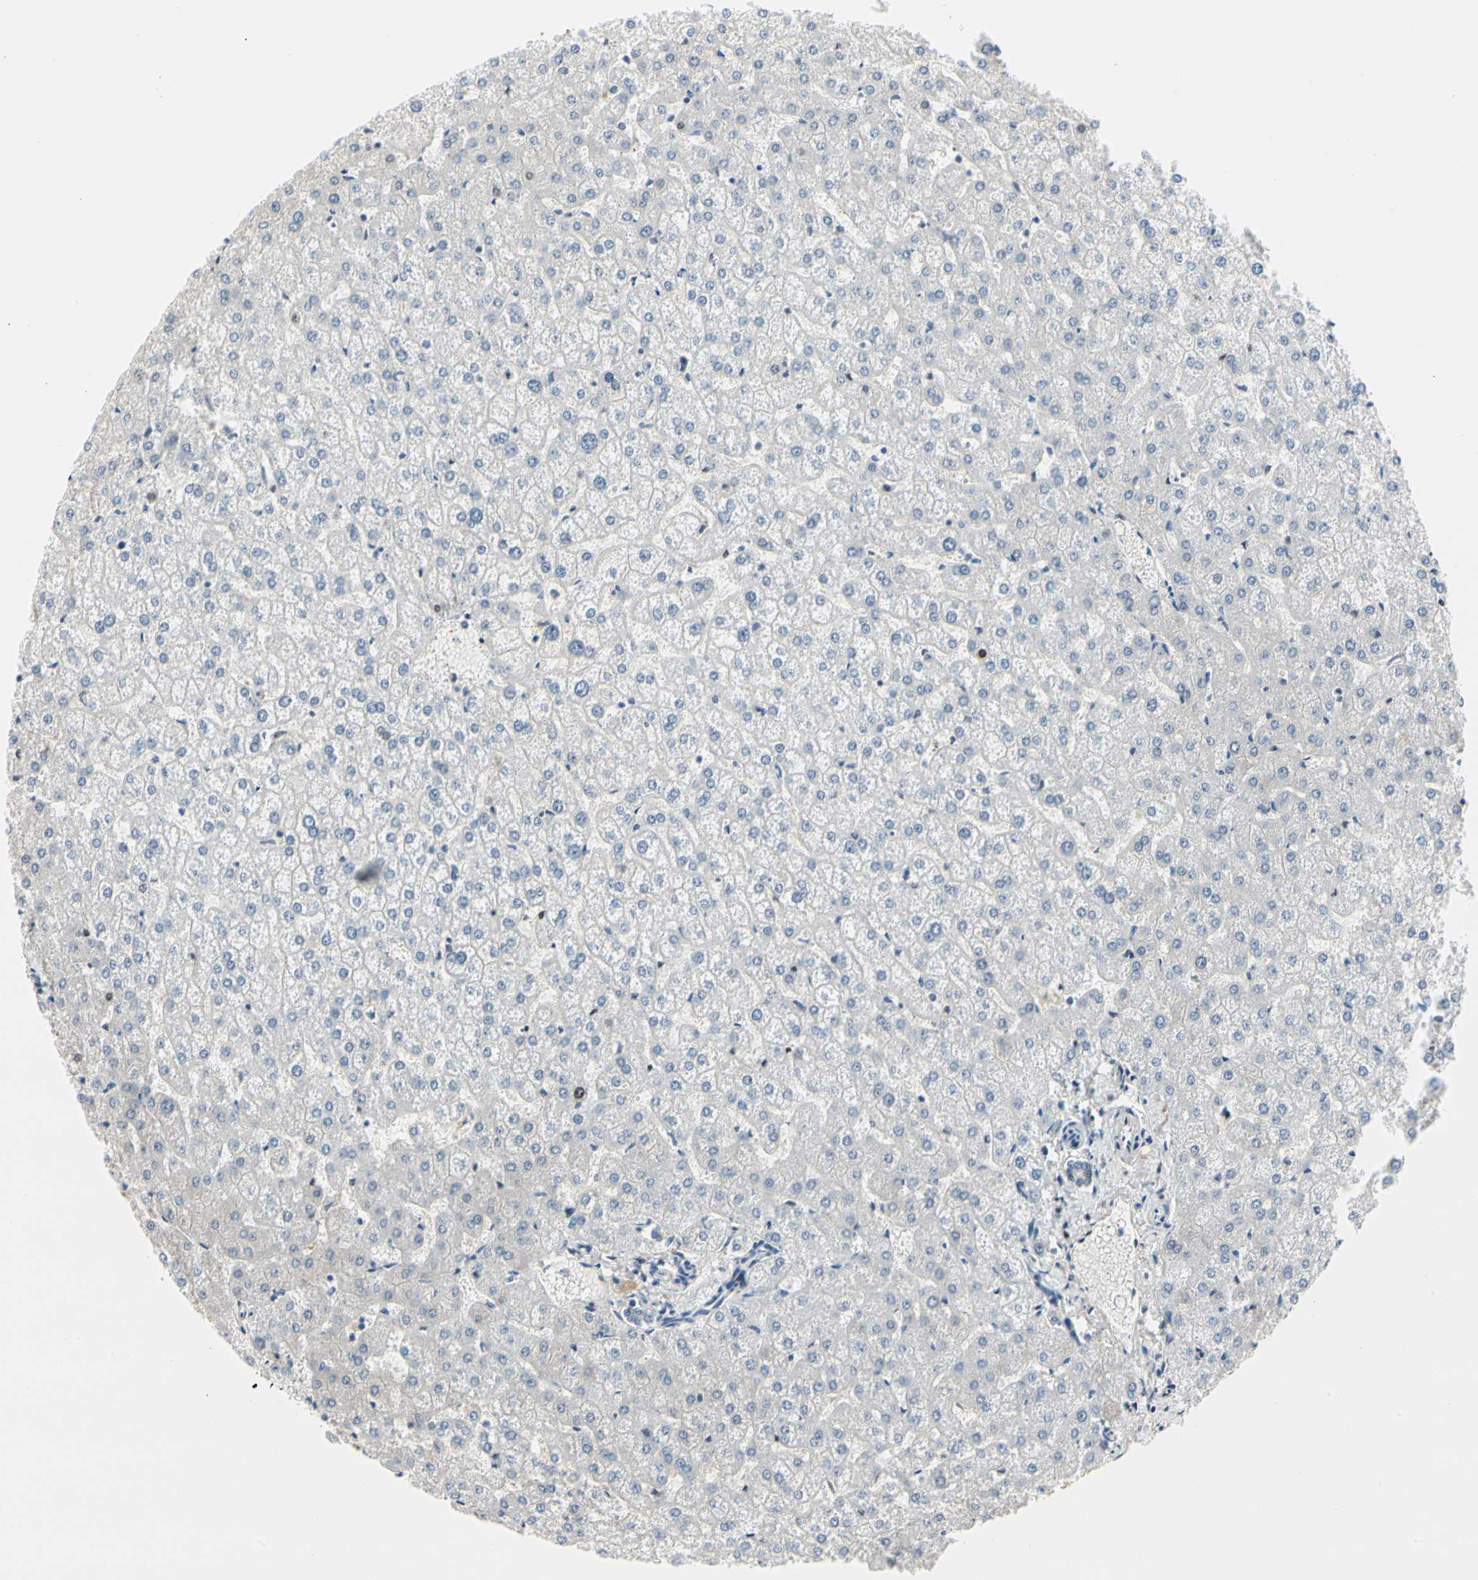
{"staining": {"intensity": "moderate", "quantity": "25%-75%", "location": "nuclear"}, "tissue": "liver", "cell_type": "Cholangiocytes", "image_type": "normal", "snomed": [{"axis": "morphology", "description": "Normal tissue, NOS"}, {"axis": "topography", "description": "Liver"}], "caption": "DAB (3,3'-diaminobenzidine) immunohistochemical staining of normal liver demonstrates moderate nuclear protein staining in approximately 25%-75% of cholangiocytes. Ihc stains the protein of interest in brown and the nuclei are stained blue.", "gene": "FOXO3", "patient": {"sex": "female", "age": 32}}